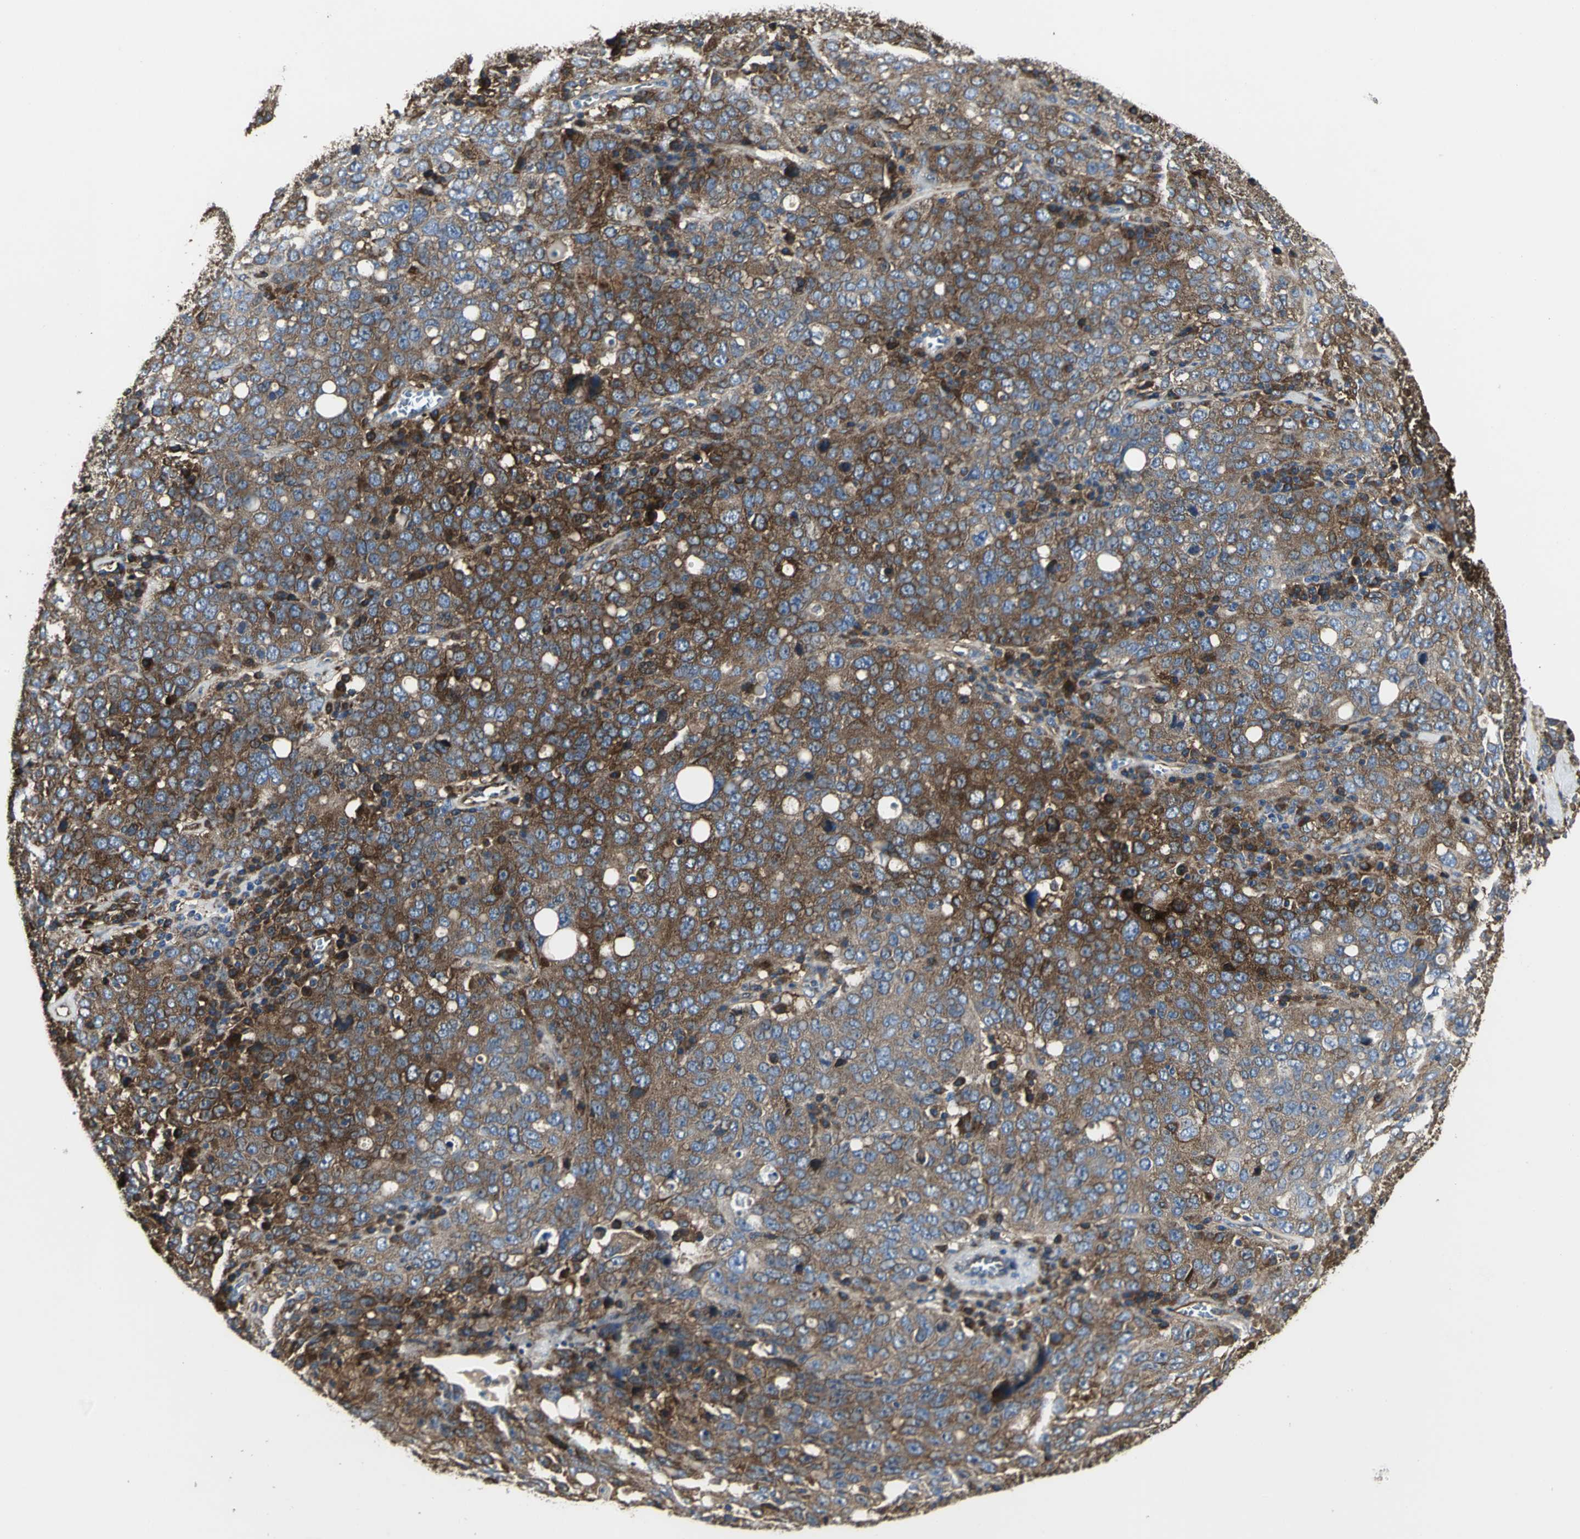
{"staining": {"intensity": "strong", "quantity": ">75%", "location": "cytoplasmic/membranous"}, "tissue": "ovarian cancer", "cell_type": "Tumor cells", "image_type": "cancer", "snomed": [{"axis": "morphology", "description": "Carcinoma, endometroid"}, {"axis": "topography", "description": "Ovary"}], "caption": "This image demonstrates endometroid carcinoma (ovarian) stained with immunohistochemistry to label a protein in brown. The cytoplasmic/membranous of tumor cells show strong positivity for the protein. Nuclei are counter-stained blue.", "gene": "CHRNB1", "patient": {"sex": "female", "age": 62}}